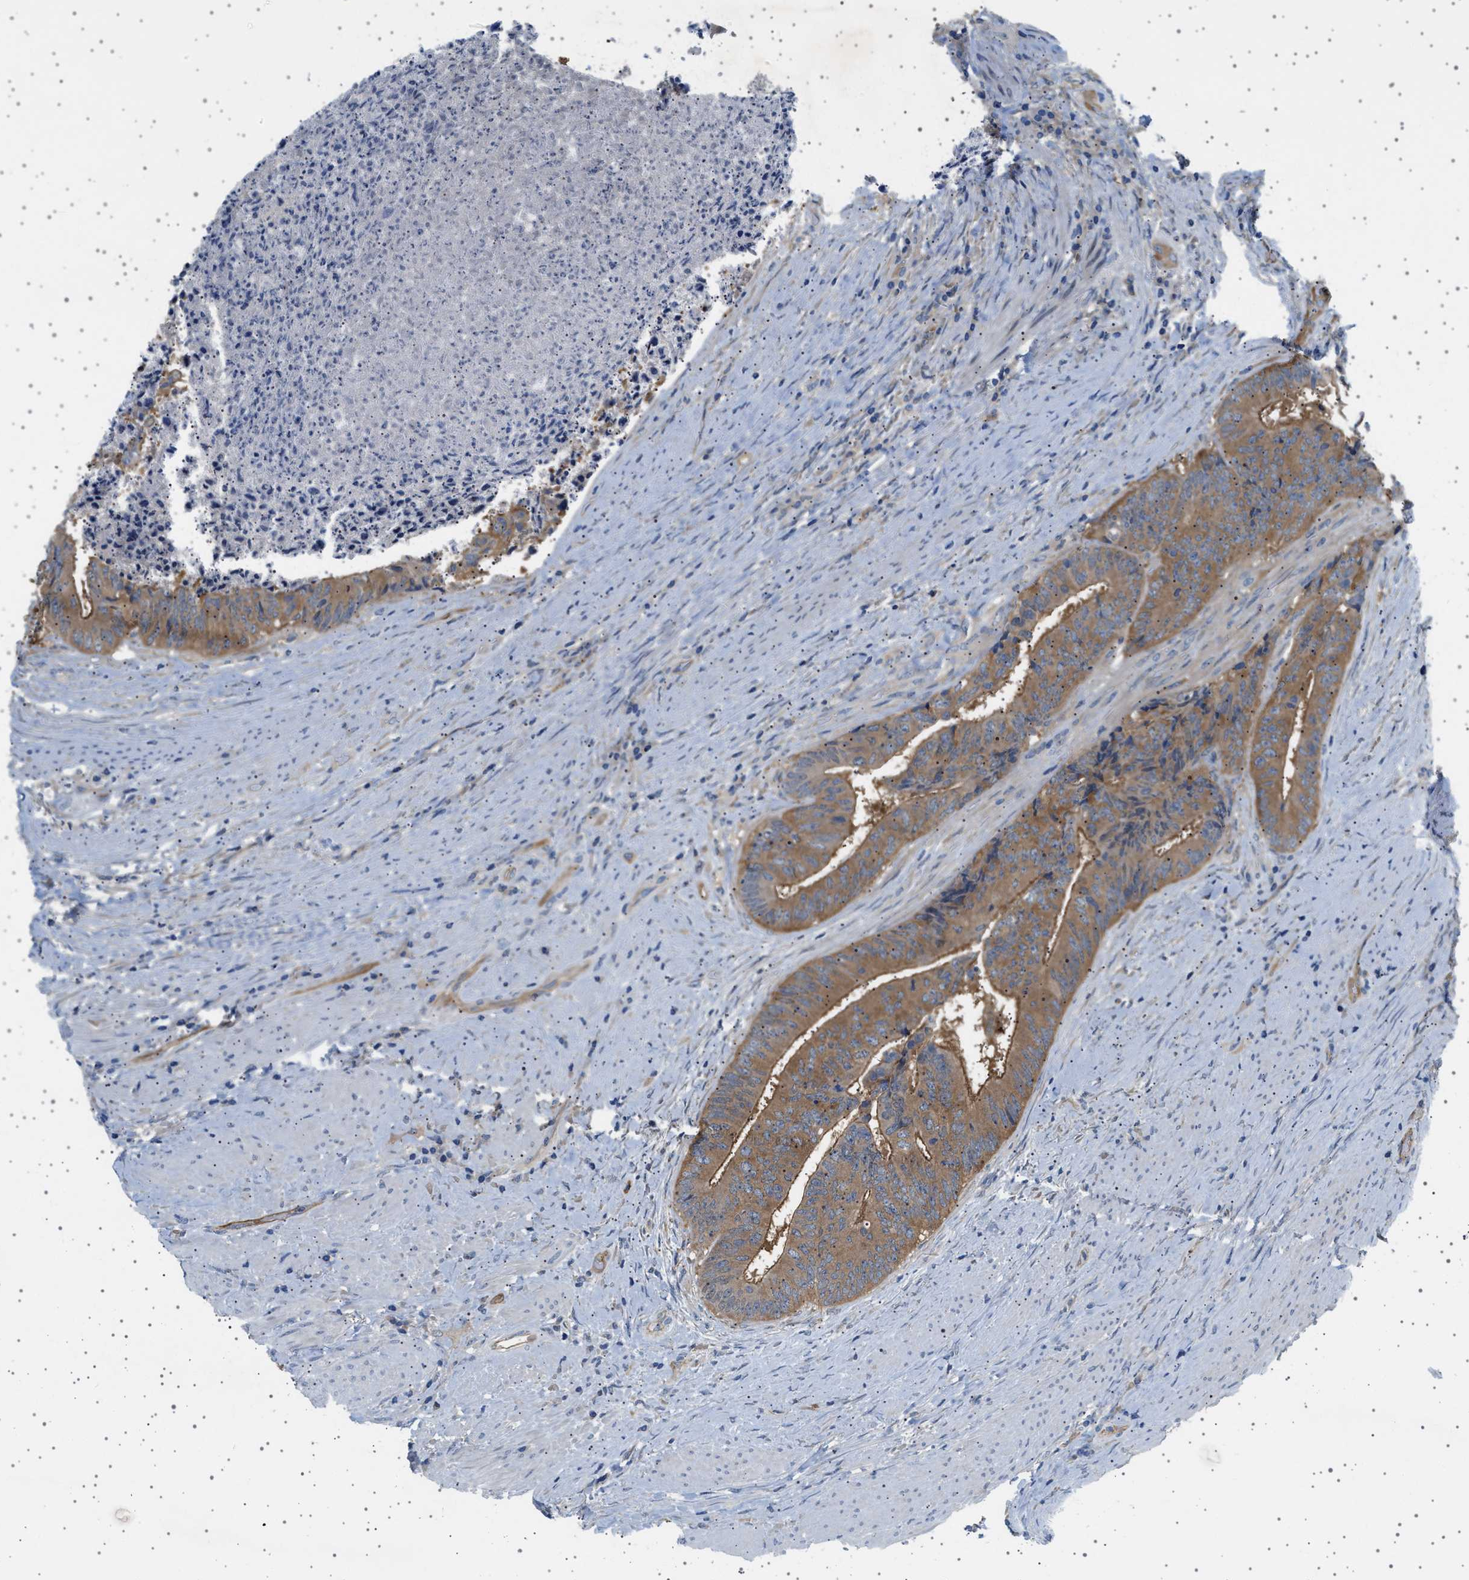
{"staining": {"intensity": "moderate", "quantity": ">75%", "location": "cytoplasmic/membranous"}, "tissue": "colorectal cancer", "cell_type": "Tumor cells", "image_type": "cancer", "snomed": [{"axis": "morphology", "description": "Adenocarcinoma, NOS"}, {"axis": "topography", "description": "Rectum"}], "caption": "This is an image of IHC staining of colorectal adenocarcinoma, which shows moderate staining in the cytoplasmic/membranous of tumor cells.", "gene": "PLPP6", "patient": {"sex": "male", "age": 72}}